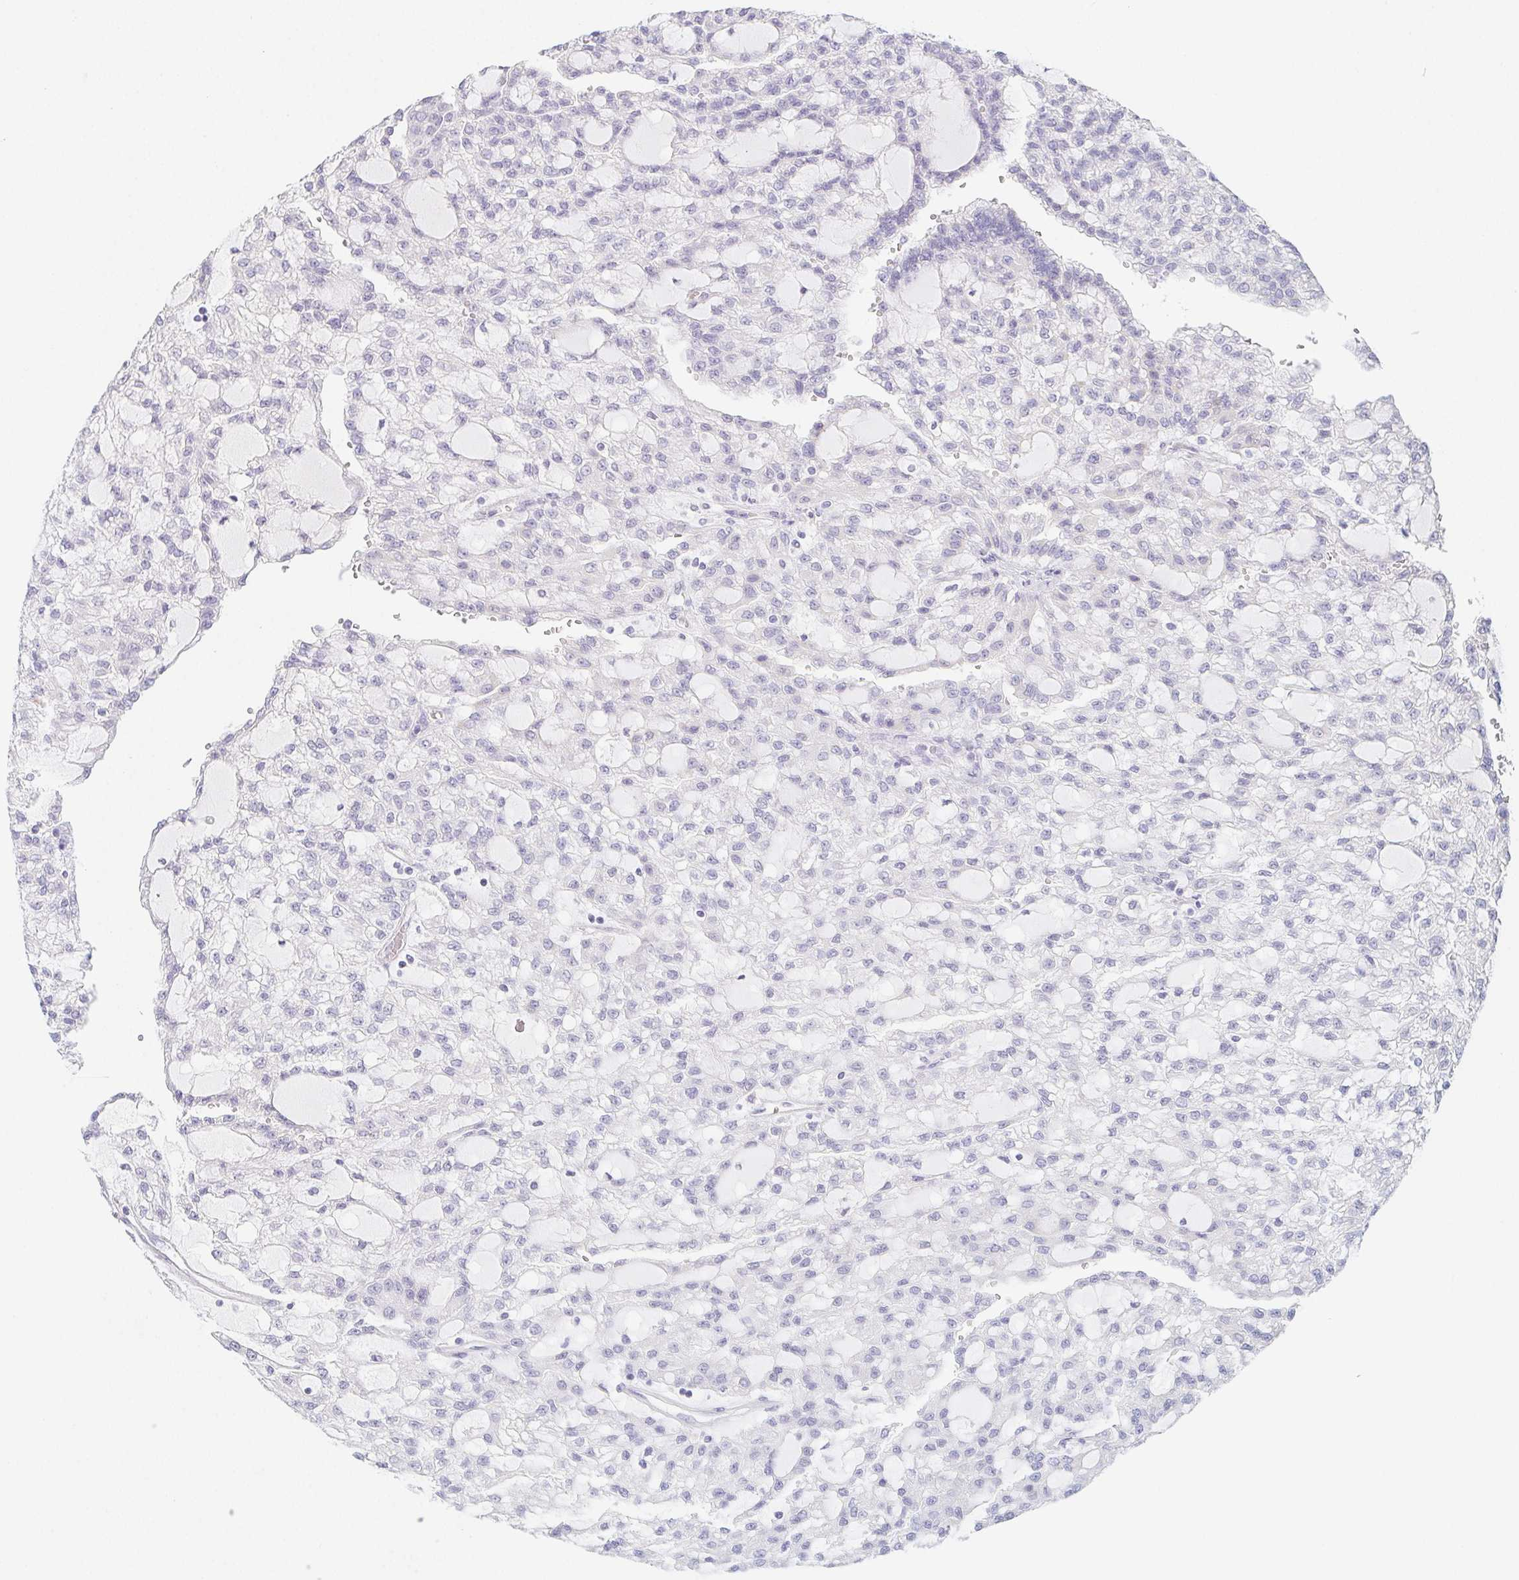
{"staining": {"intensity": "negative", "quantity": "none", "location": "none"}, "tissue": "renal cancer", "cell_type": "Tumor cells", "image_type": "cancer", "snomed": [{"axis": "morphology", "description": "Adenocarcinoma, NOS"}, {"axis": "topography", "description": "Kidney"}], "caption": "Renal adenocarcinoma stained for a protein using immunohistochemistry (IHC) demonstrates no staining tumor cells.", "gene": "GLIPR1L1", "patient": {"sex": "male", "age": 63}}